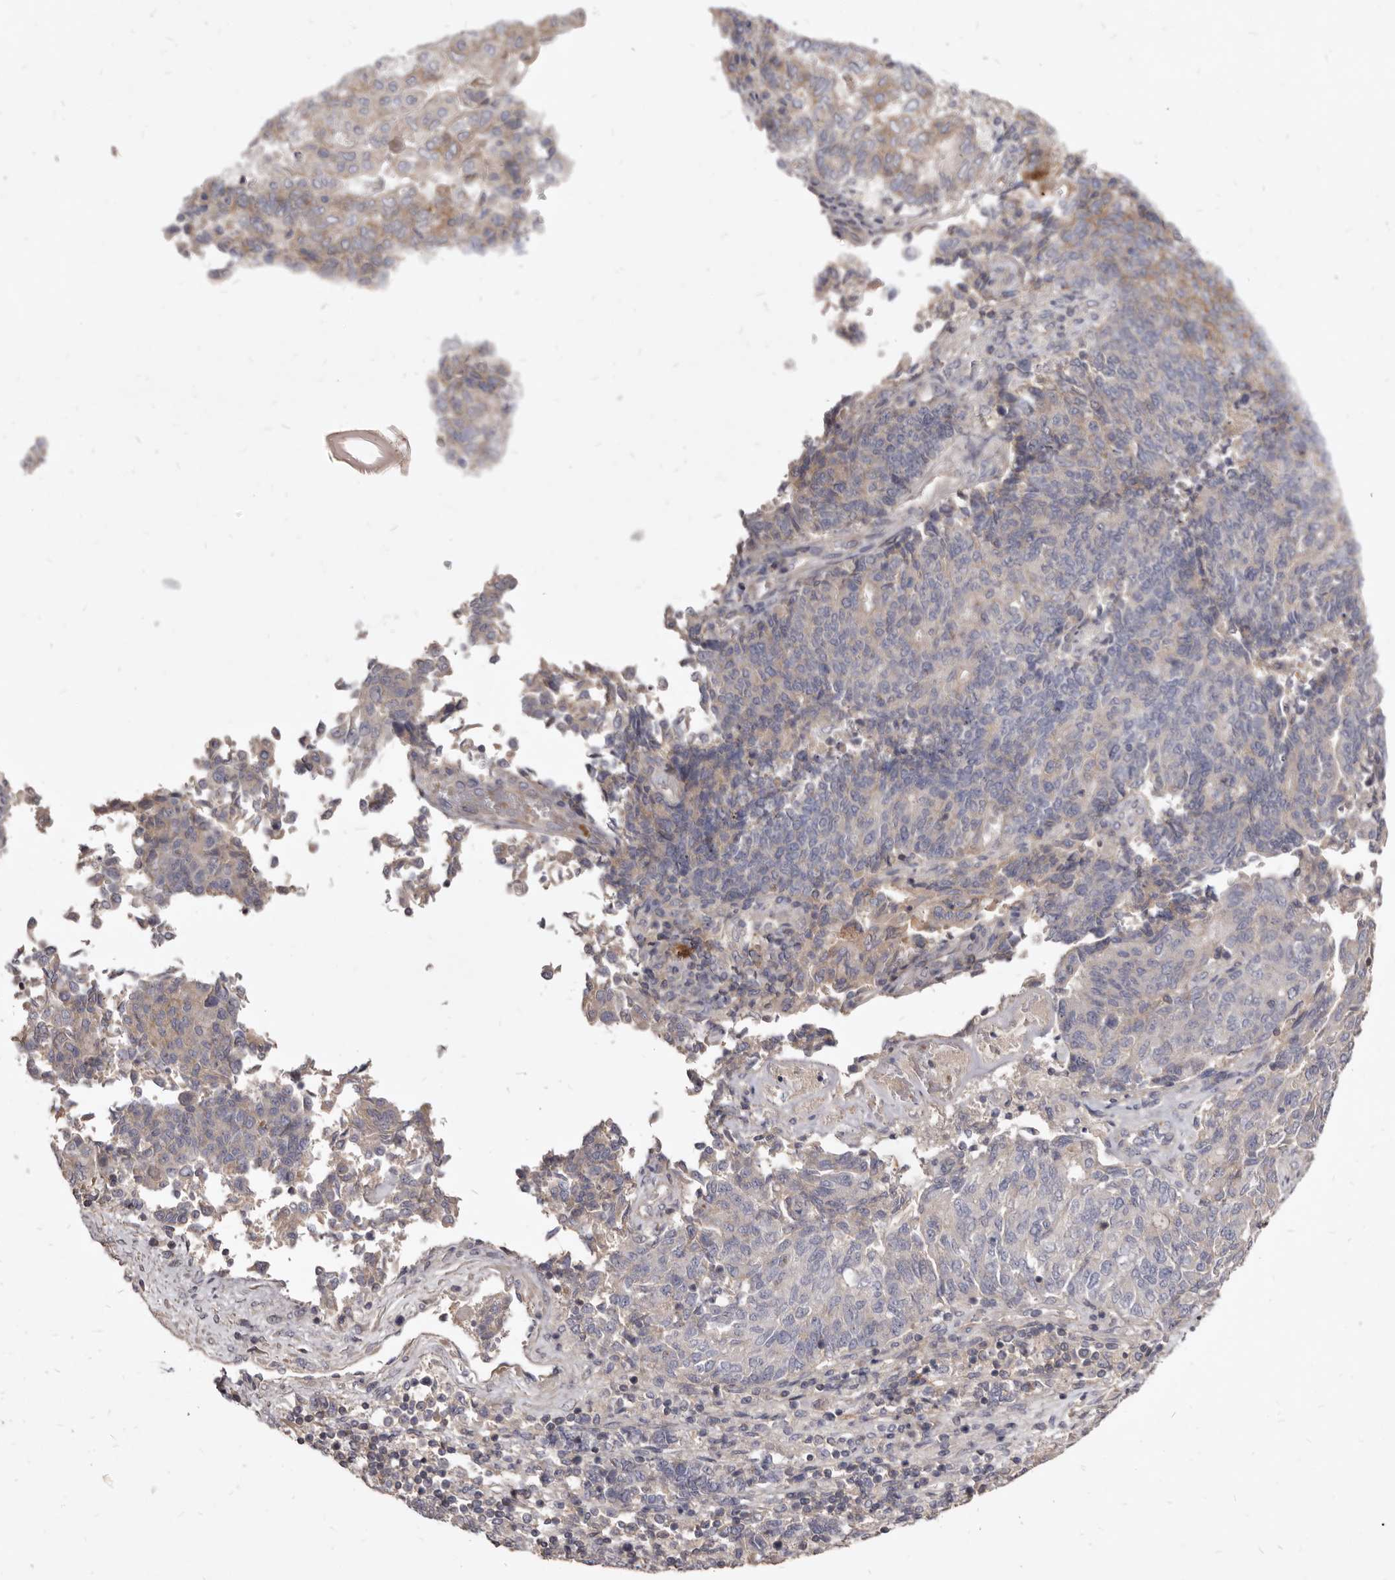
{"staining": {"intensity": "weak", "quantity": "<25%", "location": "cytoplasmic/membranous"}, "tissue": "endometrial cancer", "cell_type": "Tumor cells", "image_type": "cancer", "snomed": [{"axis": "morphology", "description": "Adenocarcinoma, NOS"}, {"axis": "topography", "description": "Endometrium"}], "caption": "Endometrial adenocarcinoma stained for a protein using immunohistochemistry displays no expression tumor cells.", "gene": "FAS", "patient": {"sex": "female", "age": 80}}